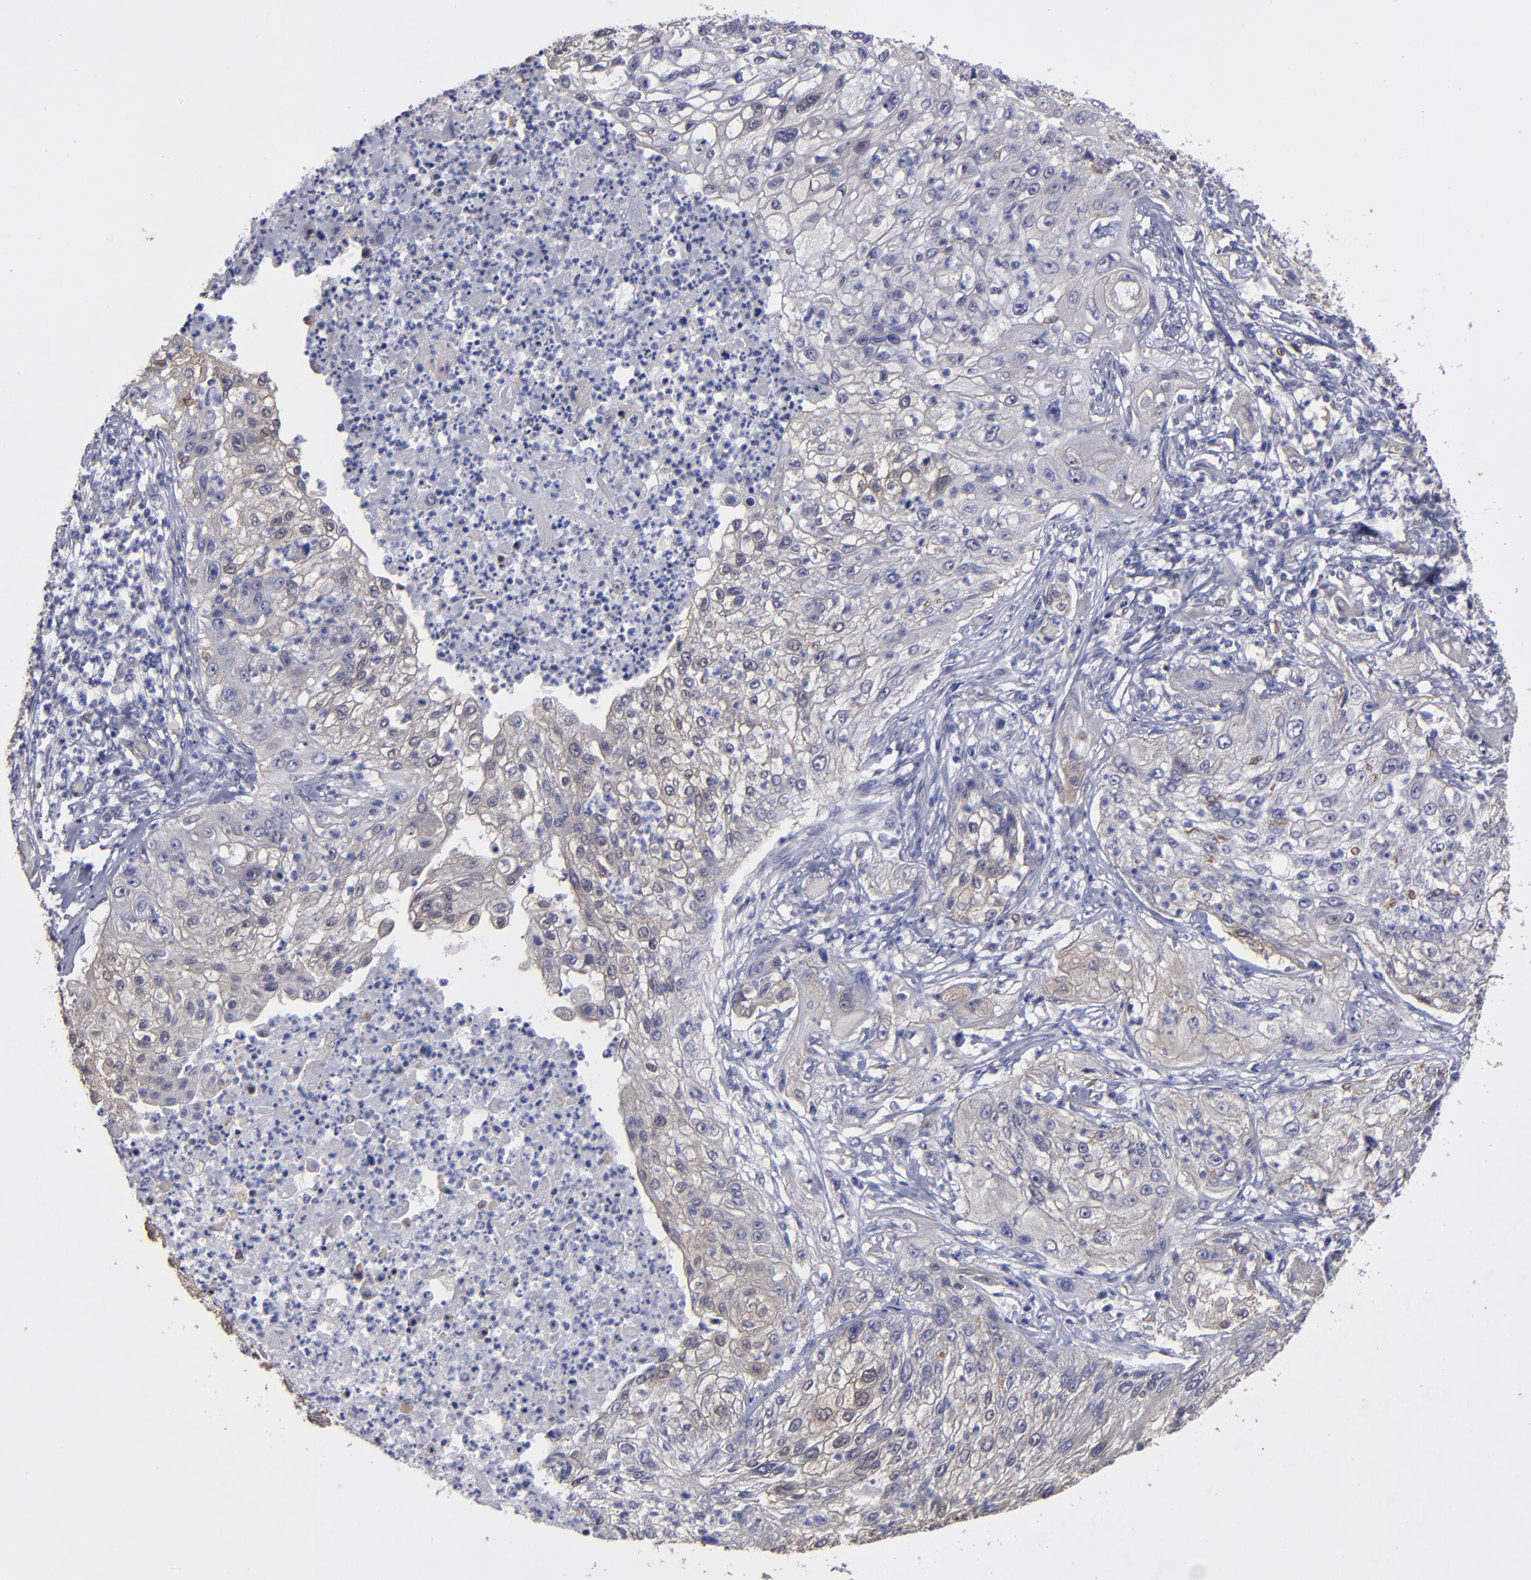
{"staining": {"intensity": "weak", "quantity": ">75%", "location": "cytoplasmic/membranous"}, "tissue": "lung cancer", "cell_type": "Tumor cells", "image_type": "cancer", "snomed": [{"axis": "morphology", "description": "Inflammation, NOS"}, {"axis": "morphology", "description": "Squamous cell carcinoma, NOS"}, {"axis": "topography", "description": "Lymph node"}, {"axis": "topography", "description": "Soft tissue"}, {"axis": "topography", "description": "Lung"}], "caption": "Protein staining of lung squamous cell carcinoma tissue displays weak cytoplasmic/membranous expression in about >75% of tumor cells.", "gene": "NDRG2", "patient": {"sex": "male", "age": 66}}